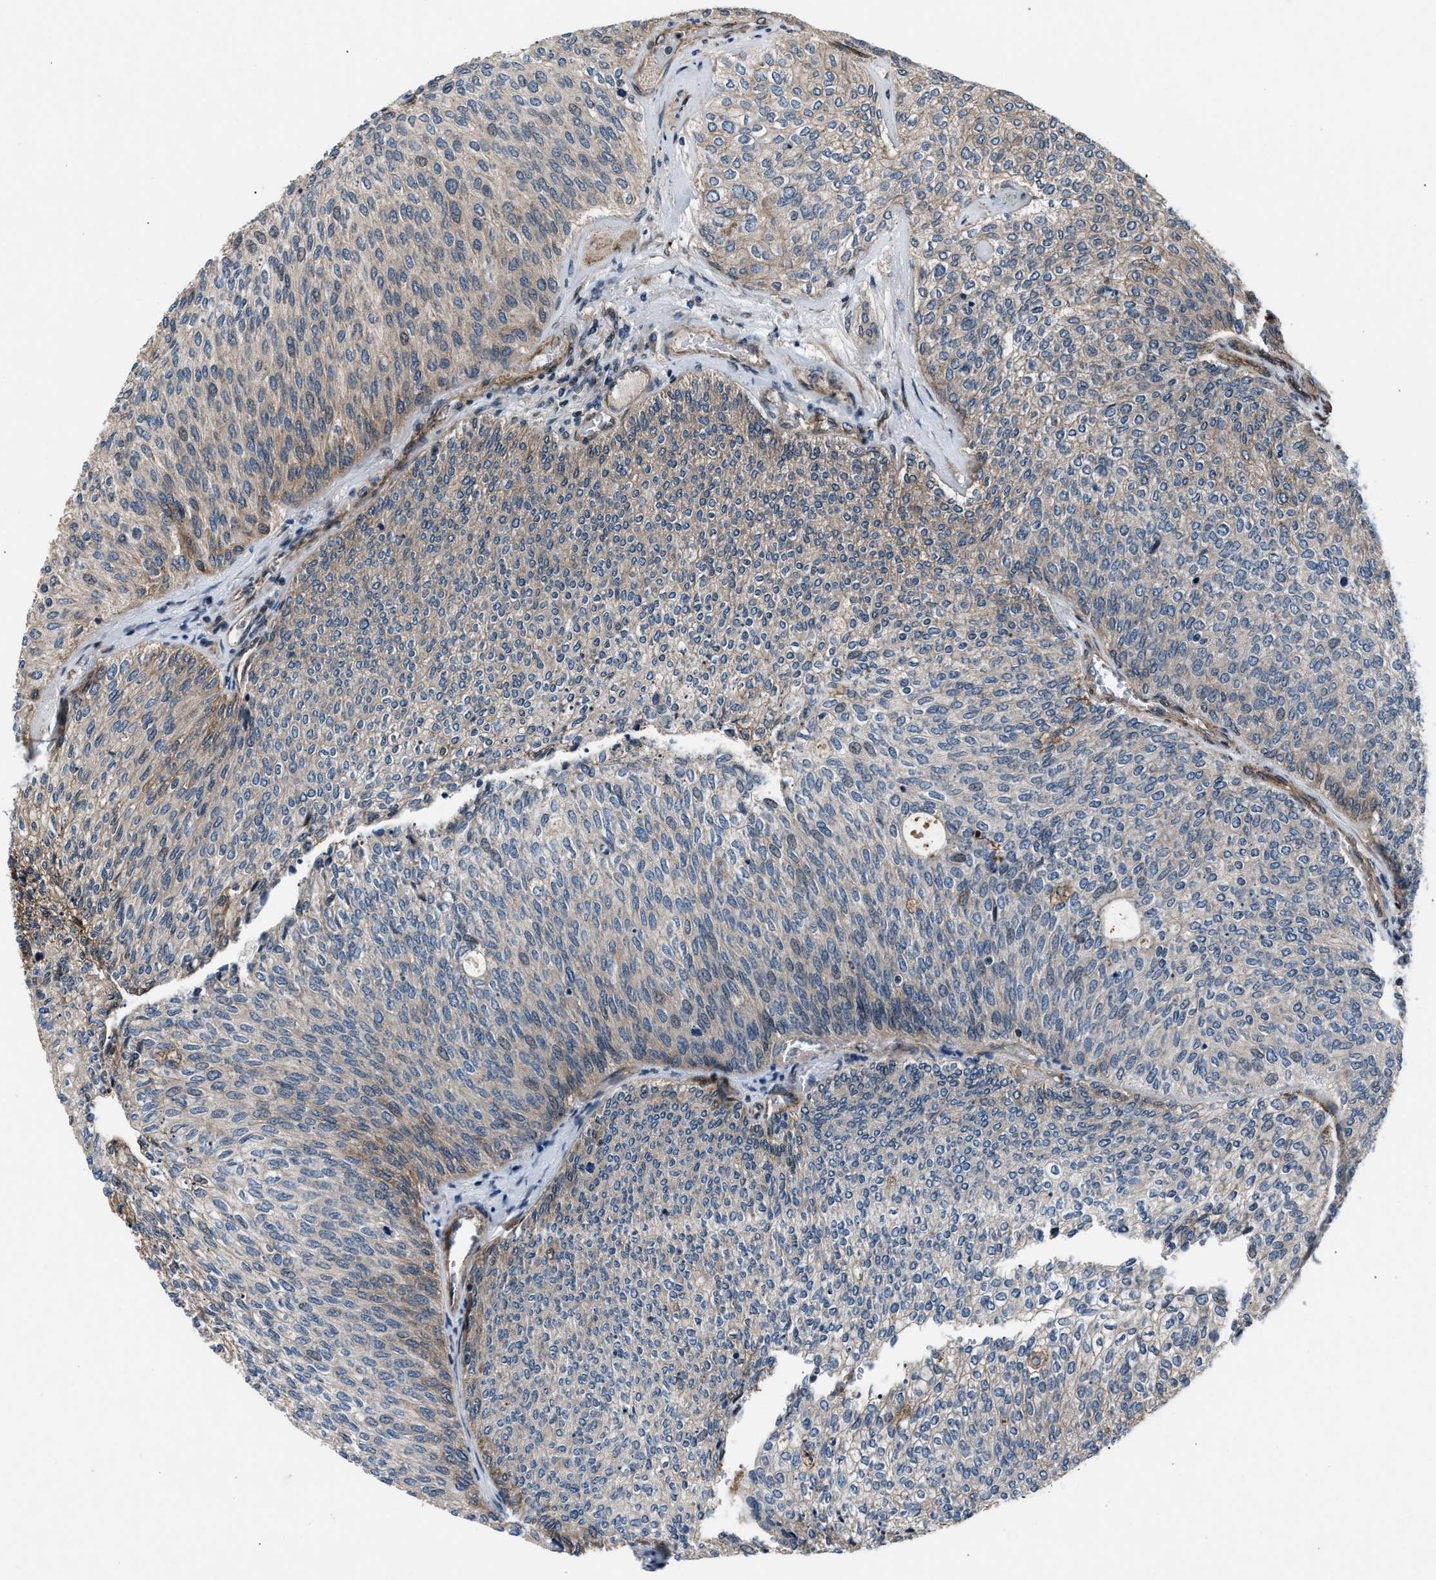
{"staining": {"intensity": "weak", "quantity": "25%-75%", "location": "cytoplasmic/membranous"}, "tissue": "urothelial cancer", "cell_type": "Tumor cells", "image_type": "cancer", "snomed": [{"axis": "morphology", "description": "Urothelial carcinoma, Low grade"}, {"axis": "topography", "description": "Urinary bladder"}], "caption": "A high-resolution histopathology image shows immunohistochemistry staining of urothelial cancer, which exhibits weak cytoplasmic/membranous staining in about 25%-75% of tumor cells.", "gene": "DYNC2I1", "patient": {"sex": "female", "age": 79}}